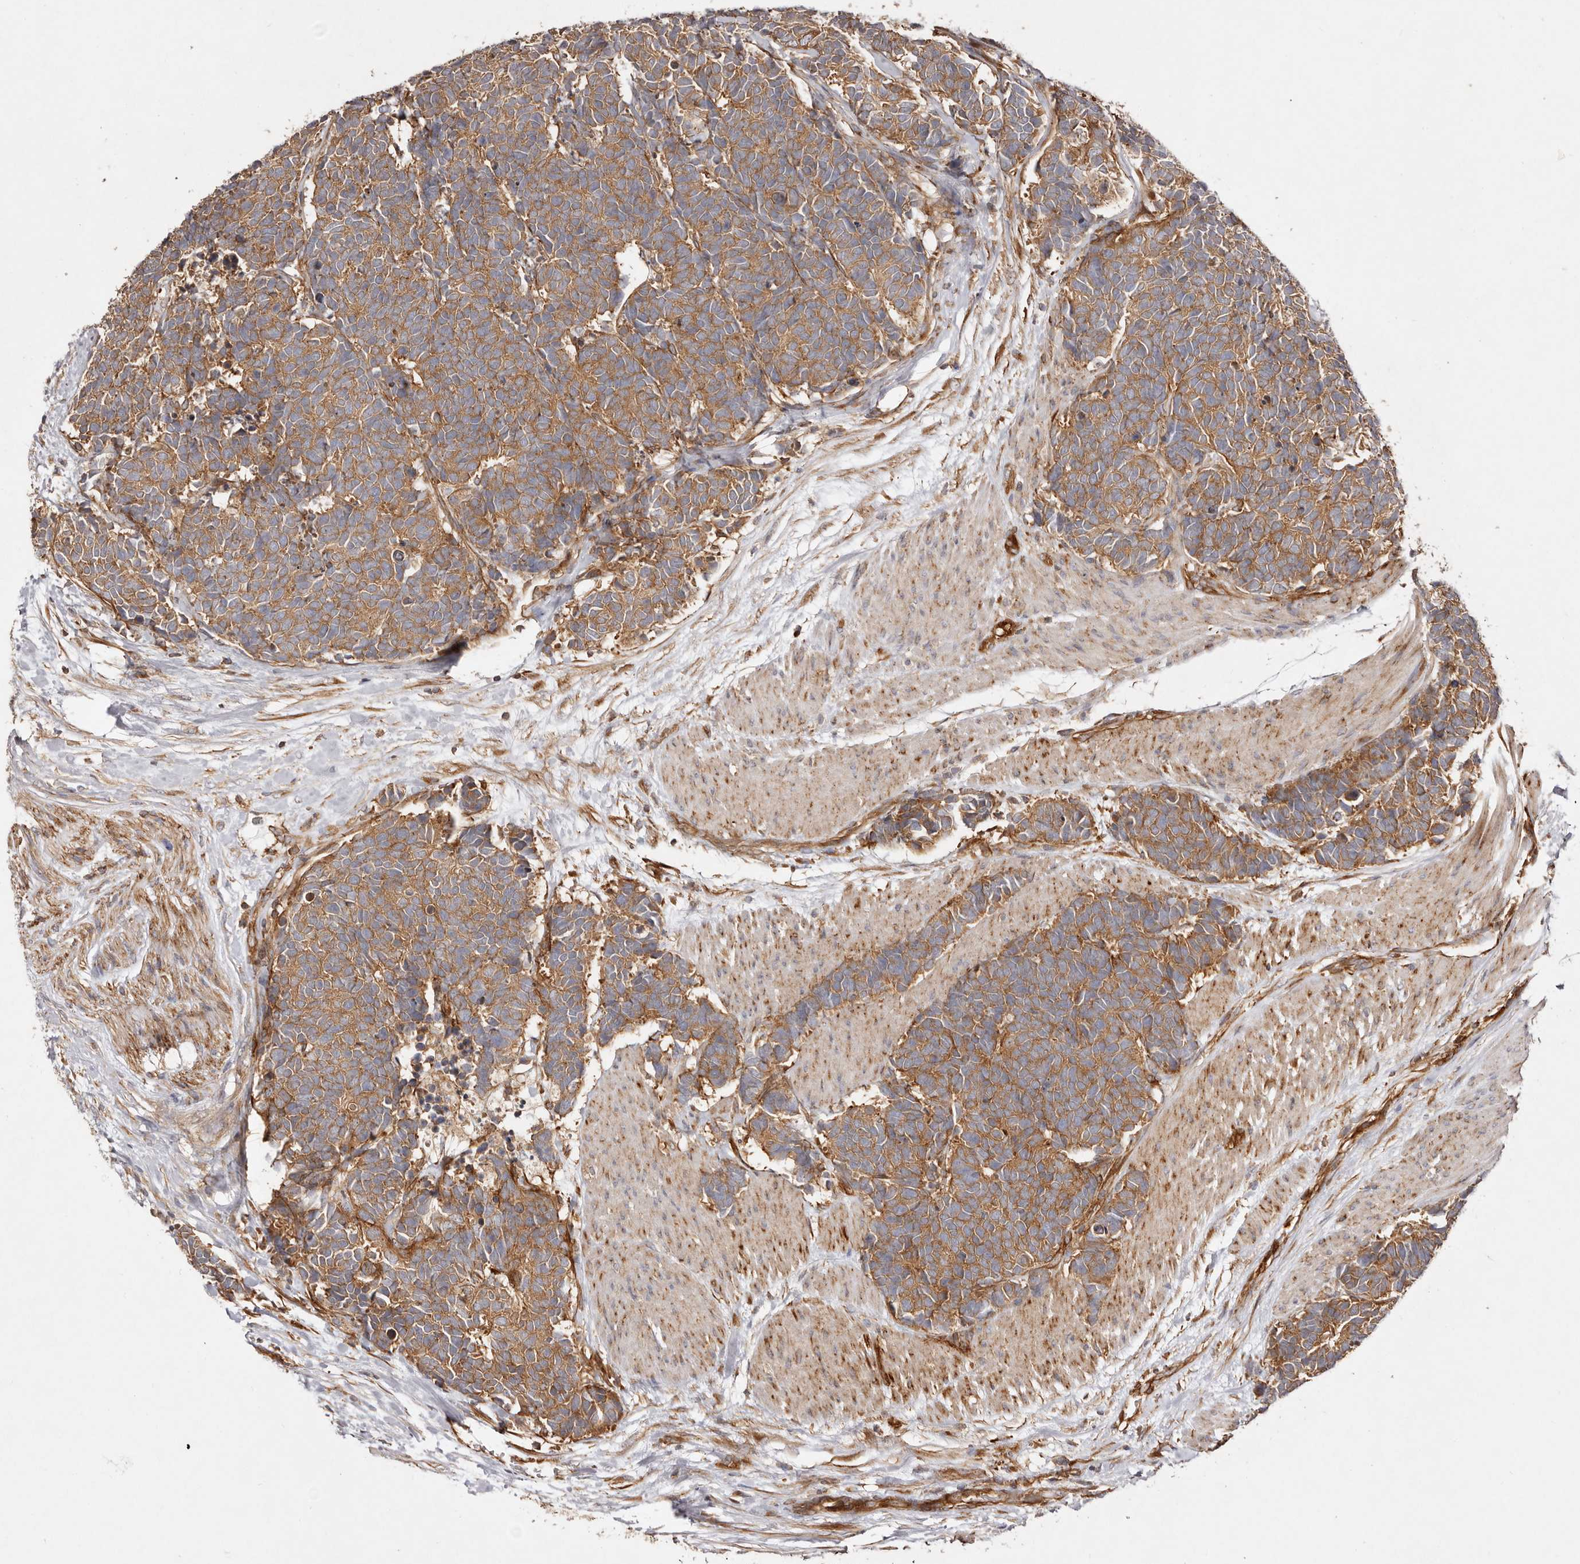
{"staining": {"intensity": "moderate", "quantity": ">75%", "location": "cytoplasmic/membranous"}, "tissue": "carcinoid", "cell_type": "Tumor cells", "image_type": "cancer", "snomed": [{"axis": "morphology", "description": "Carcinoma, NOS"}, {"axis": "morphology", "description": "Carcinoid, malignant, NOS"}, {"axis": "topography", "description": "Urinary bladder"}], "caption": "Carcinoid stained with a brown dye demonstrates moderate cytoplasmic/membranous positive positivity in approximately >75% of tumor cells.", "gene": "RPS6", "patient": {"sex": "male", "age": 57}}